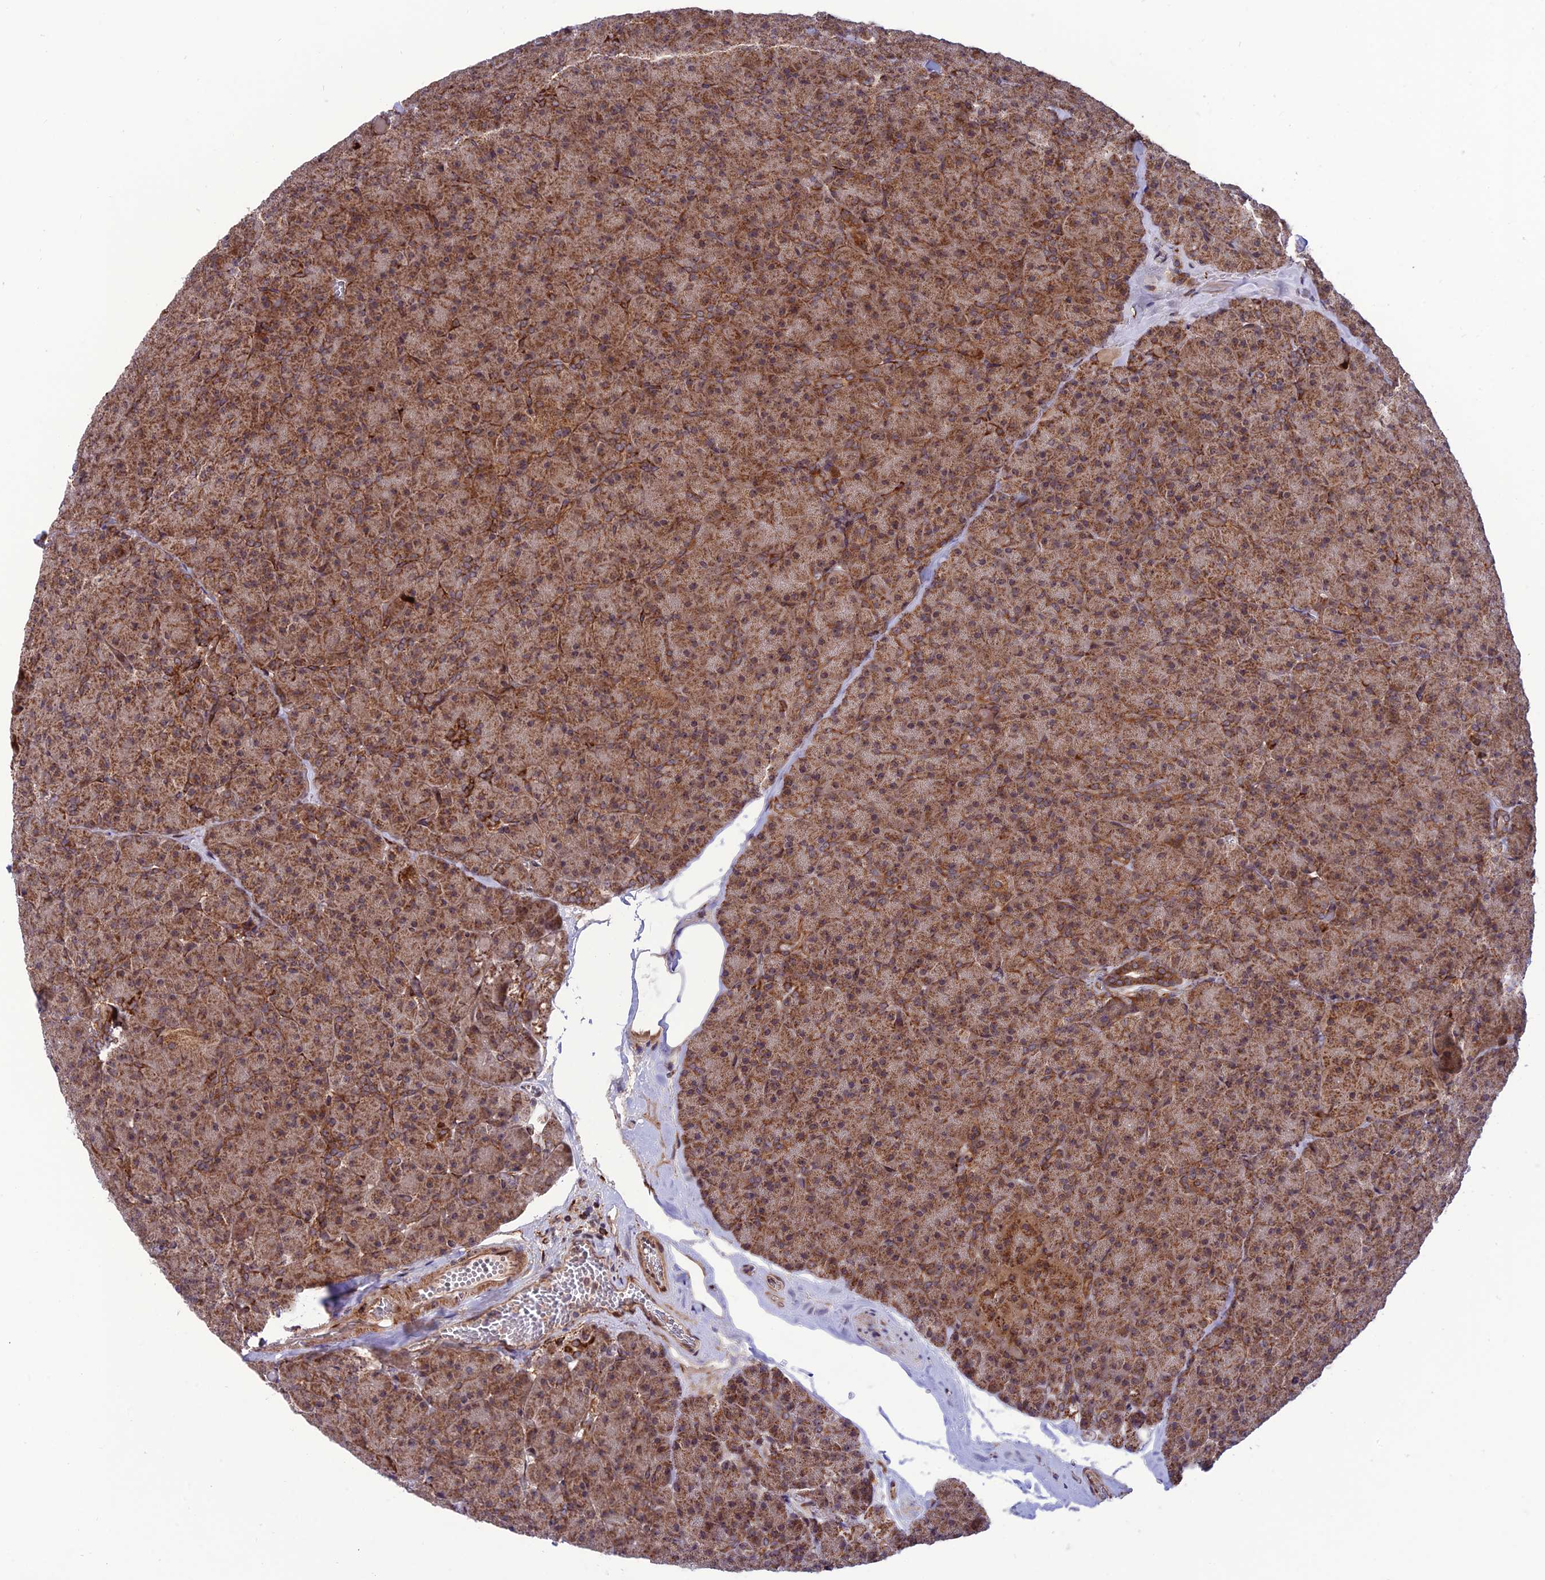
{"staining": {"intensity": "strong", "quantity": ">75%", "location": "cytoplasmic/membranous,nuclear"}, "tissue": "pancreas", "cell_type": "Exocrine glandular cells", "image_type": "normal", "snomed": [{"axis": "morphology", "description": "Normal tissue, NOS"}, {"axis": "topography", "description": "Pancreas"}], "caption": "Immunohistochemical staining of normal human pancreas shows strong cytoplasmic/membranous,nuclear protein expression in about >75% of exocrine glandular cells.", "gene": "CRTAP", "patient": {"sex": "male", "age": 36}}